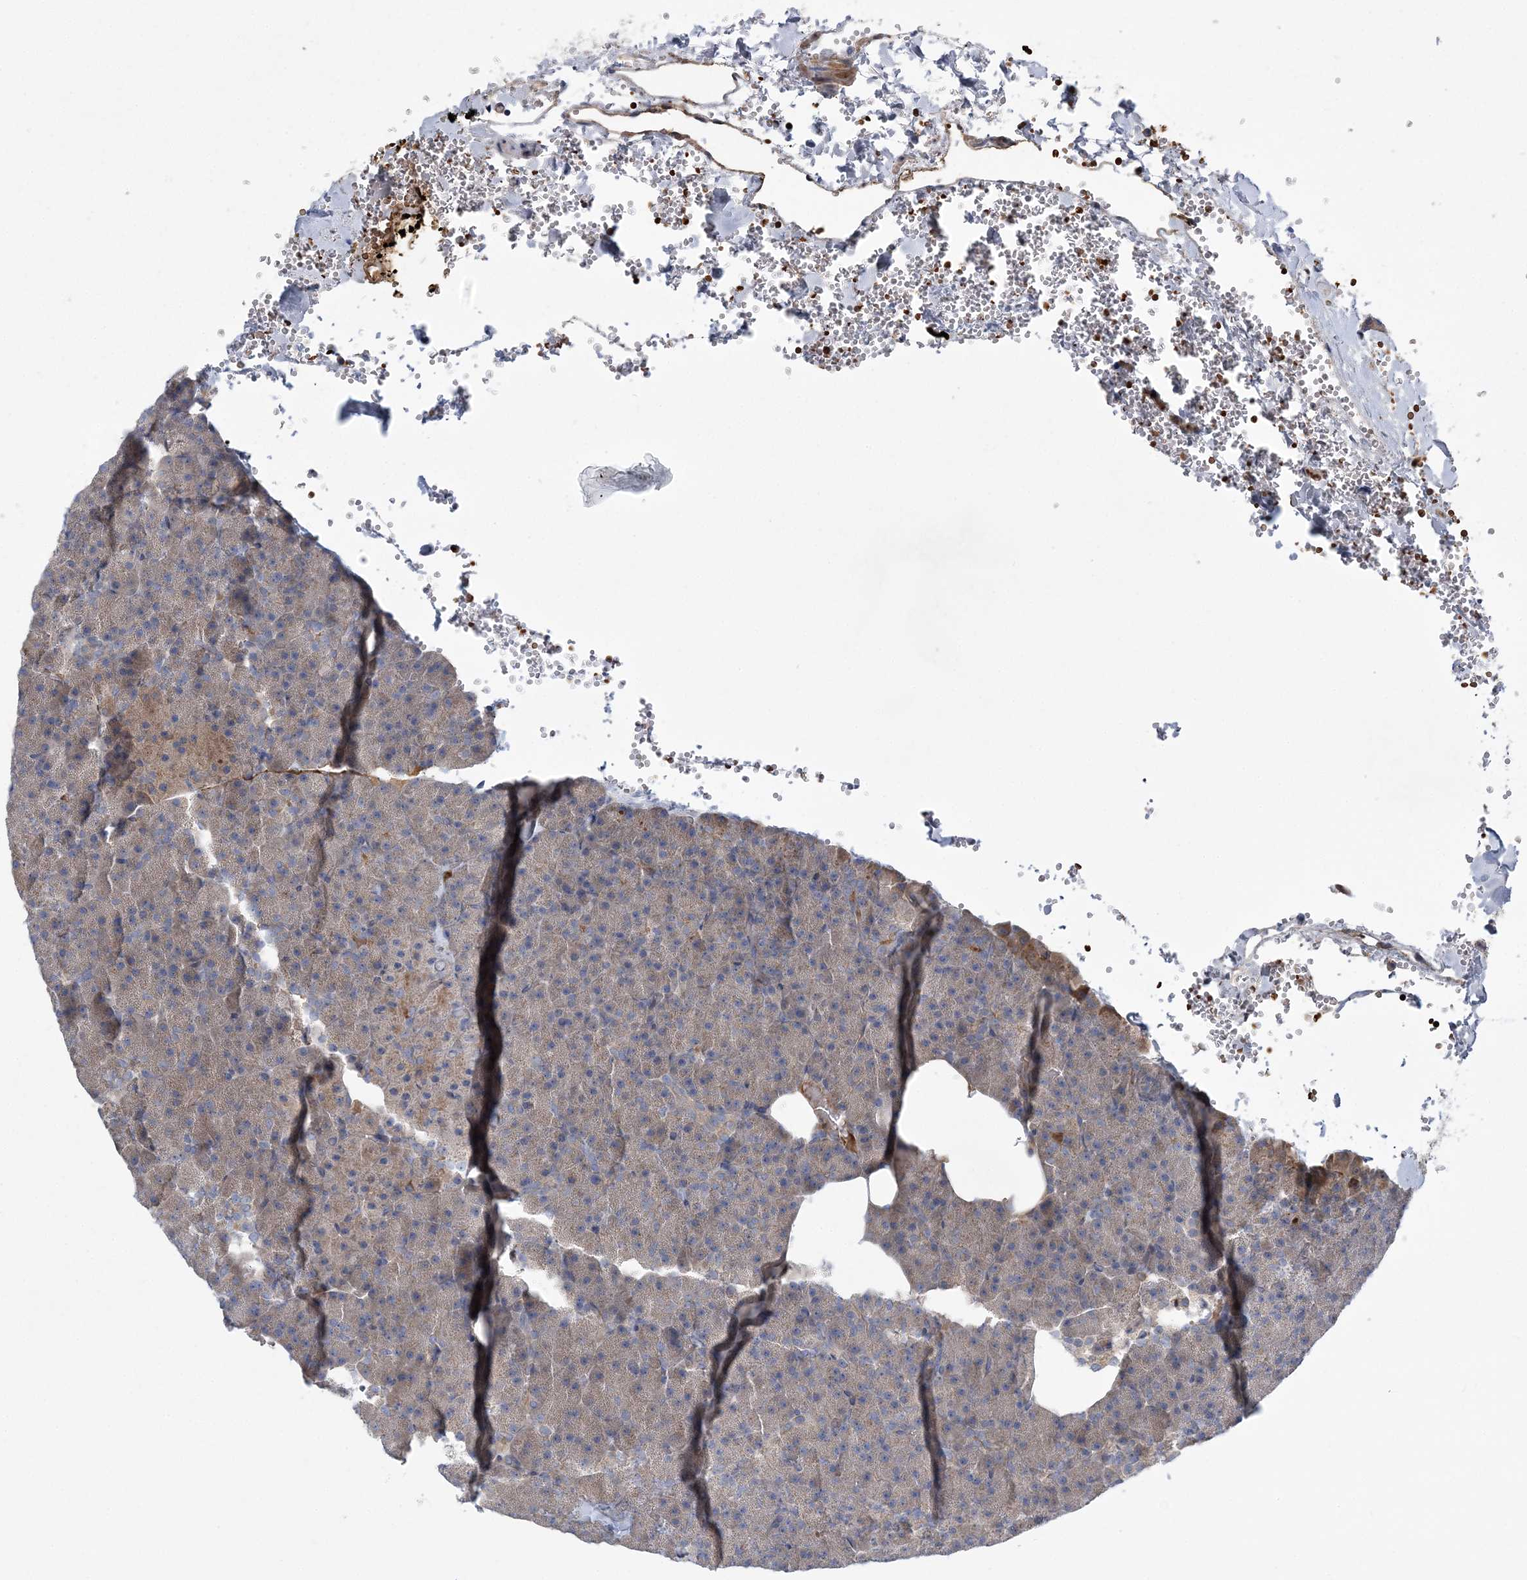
{"staining": {"intensity": "moderate", "quantity": "<25%", "location": "cytoplasmic/membranous"}, "tissue": "pancreas", "cell_type": "Exocrine glandular cells", "image_type": "normal", "snomed": [{"axis": "morphology", "description": "Normal tissue, NOS"}, {"axis": "morphology", "description": "Carcinoid, malignant, NOS"}, {"axis": "topography", "description": "Pancreas"}], "caption": "Immunohistochemical staining of normal human pancreas displays low levels of moderate cytoplasmic/membranous positivity in about <25% of exocrine glandular cells.", "gene": "CALN1", "patient": {"sex": "female", "age": 35}}